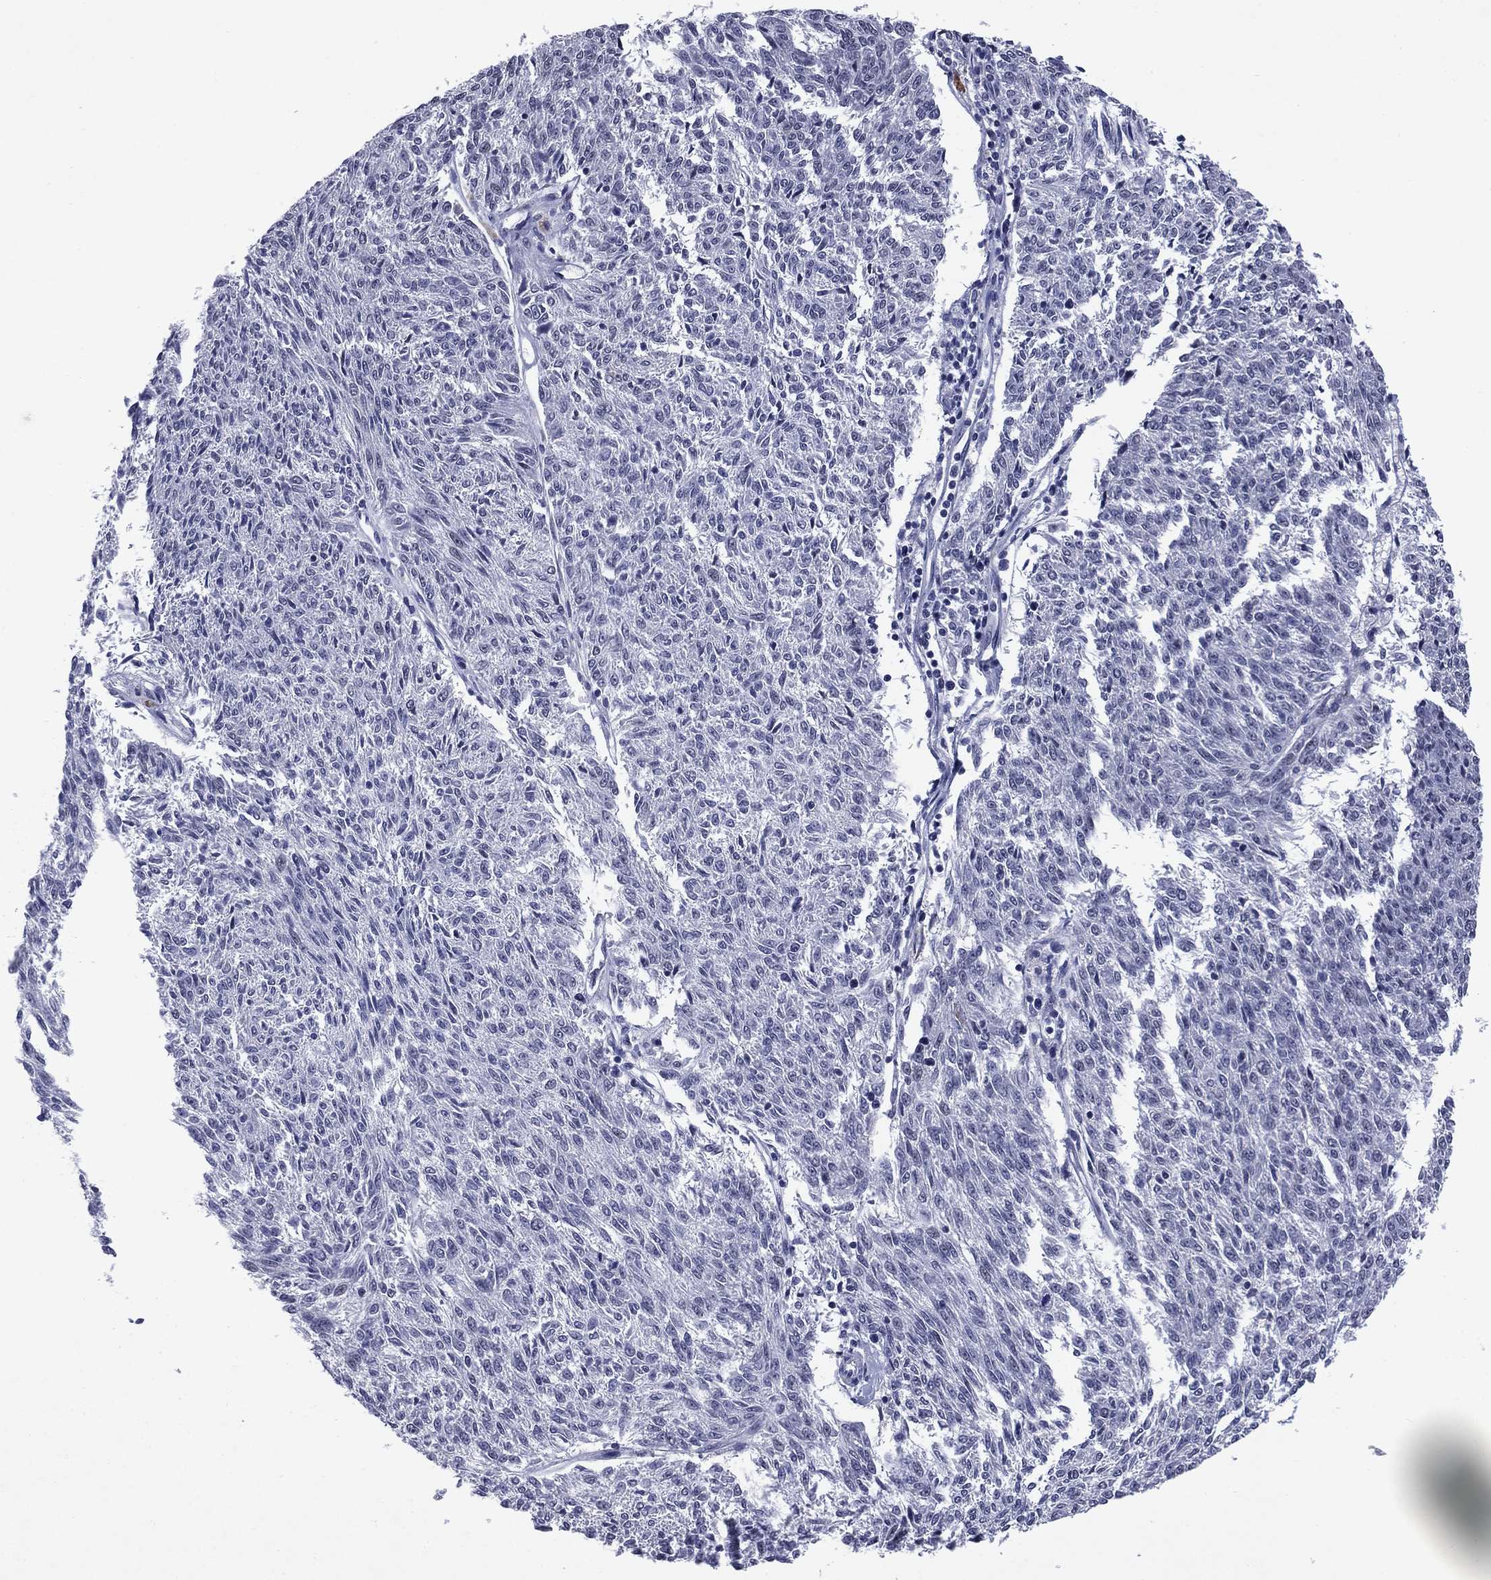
{"staining": {"intensity": "negative", "quantity": "none", "location": "none"}, "tissue": "melanoma", "cell_type": "Tumor cells", "image_type": "cancer", "snomed": [{"axis": "morphology", "description": "Malignant melanoma, NOS"}, {"axis": "topography", "description": "Skin"}], "caption": "There is no significant positivity in tumor cells of melanoma. The staining was performed using DAB to visualize the protein expression in brown, while the nuclei were stained in blue with hematoxylin (Magnification: 20x).", "gene": "ECM1", "patient": {"sex": "female", "age": 72}}